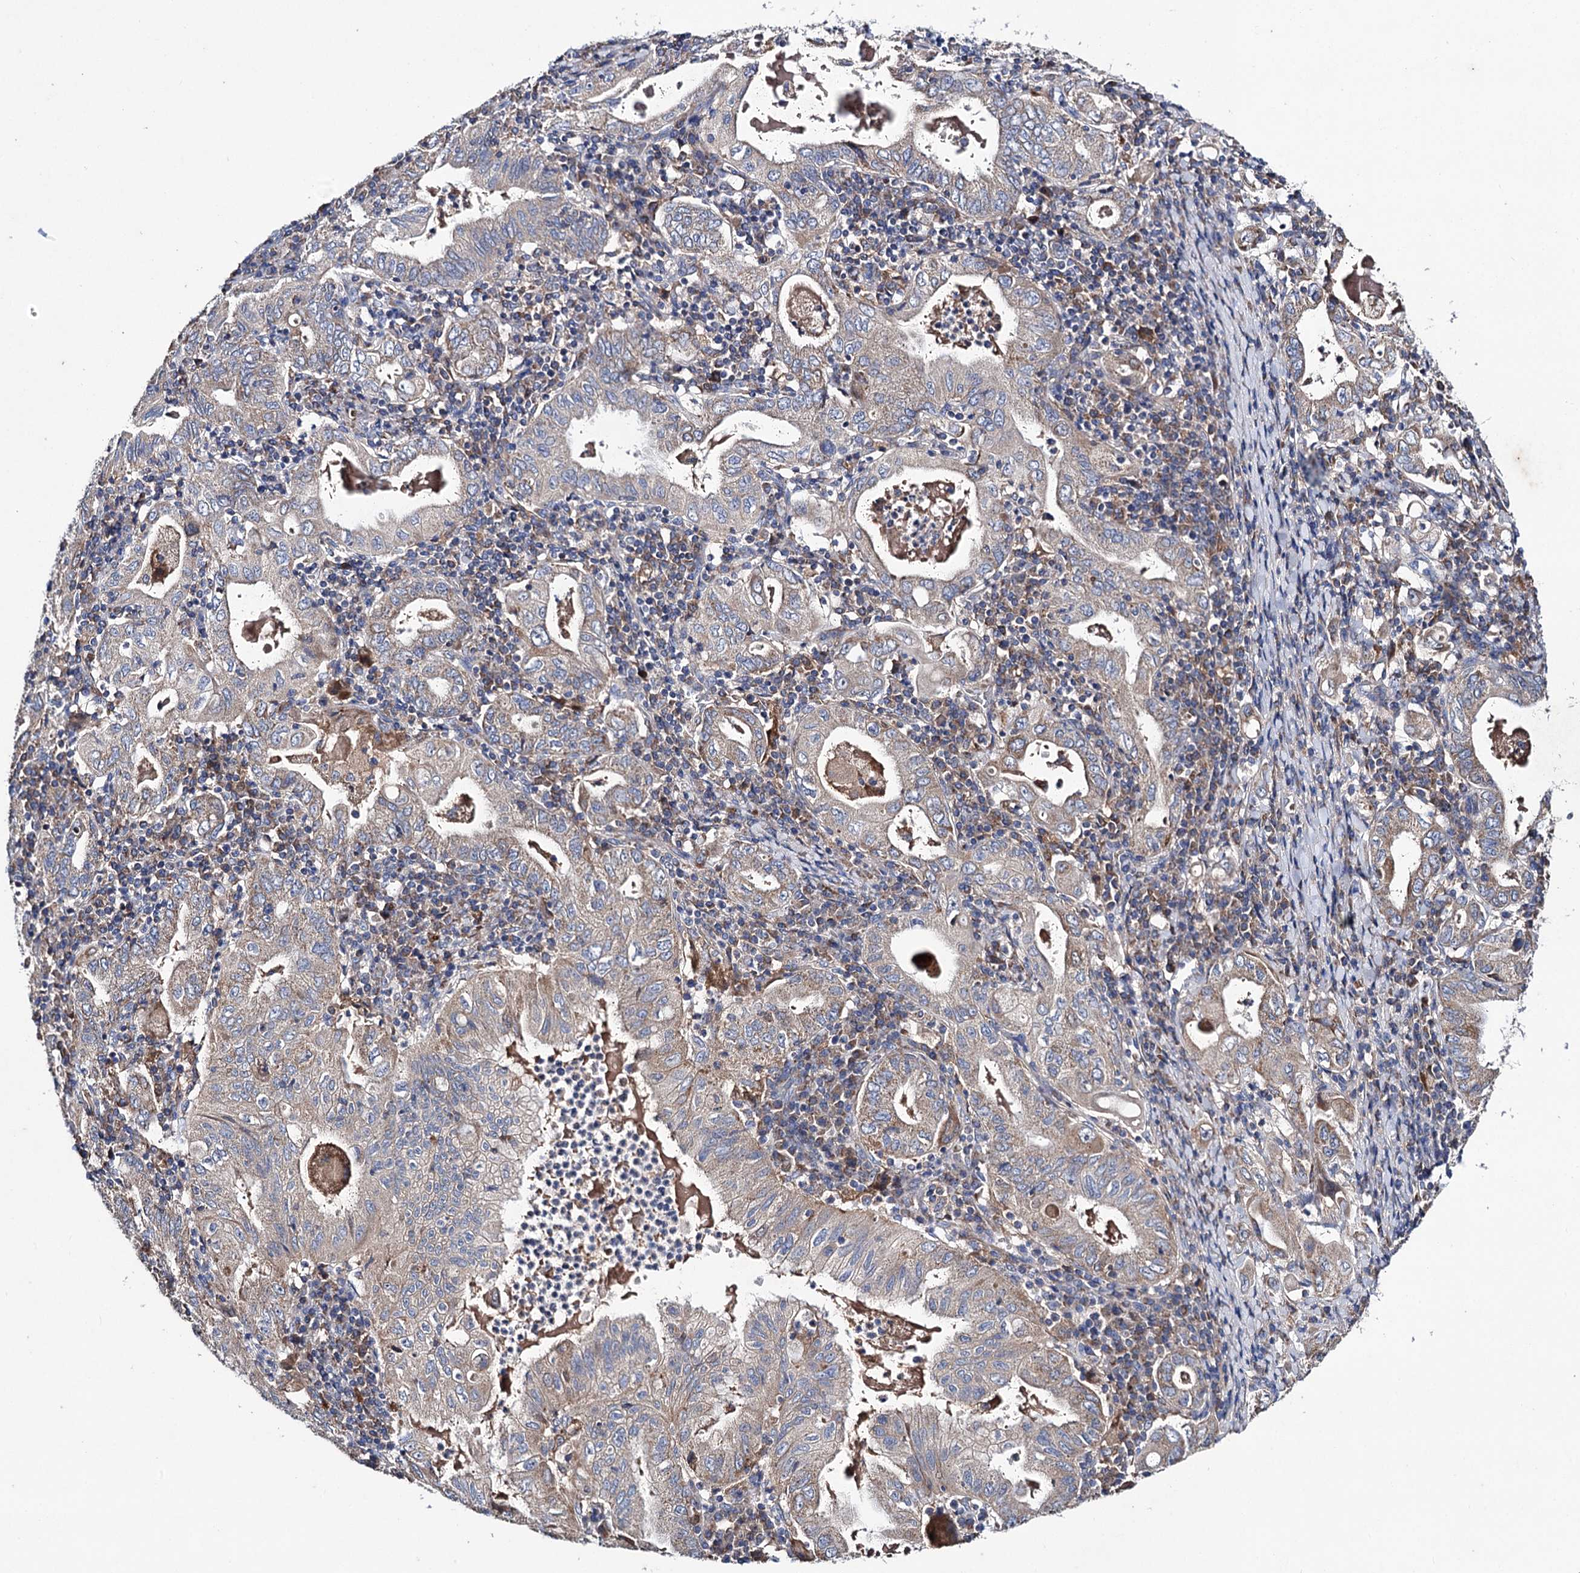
{"staining": {"intensity": "weak", "quantity": "25%-75%", "location": "cytoplasmic/membranous"}, "tissue": "stomach cancer", "cell_type": "Tumor cells", "image_type": "cancer", "snomed": [{"axis": "morphology", "description": "Normal tissue, NOS"}, {"axis": "morphology", "description": "Adenocarcinoma, NOS"}, {"axis": "topography", "description": "Esophagus"}, {"axis": "topography", "description": "Stomach, upper"}, {"axis": "topography", "description": "Peripheral nerve tissue"}], "caption": "Tumor cells exhibit low levels of weak cytoplasmic/membranous positivity in approximately 25%-75% of cells in stomach cancer.", "gene": "CLPB", "patient": {"sex": "male", "age": 62}}